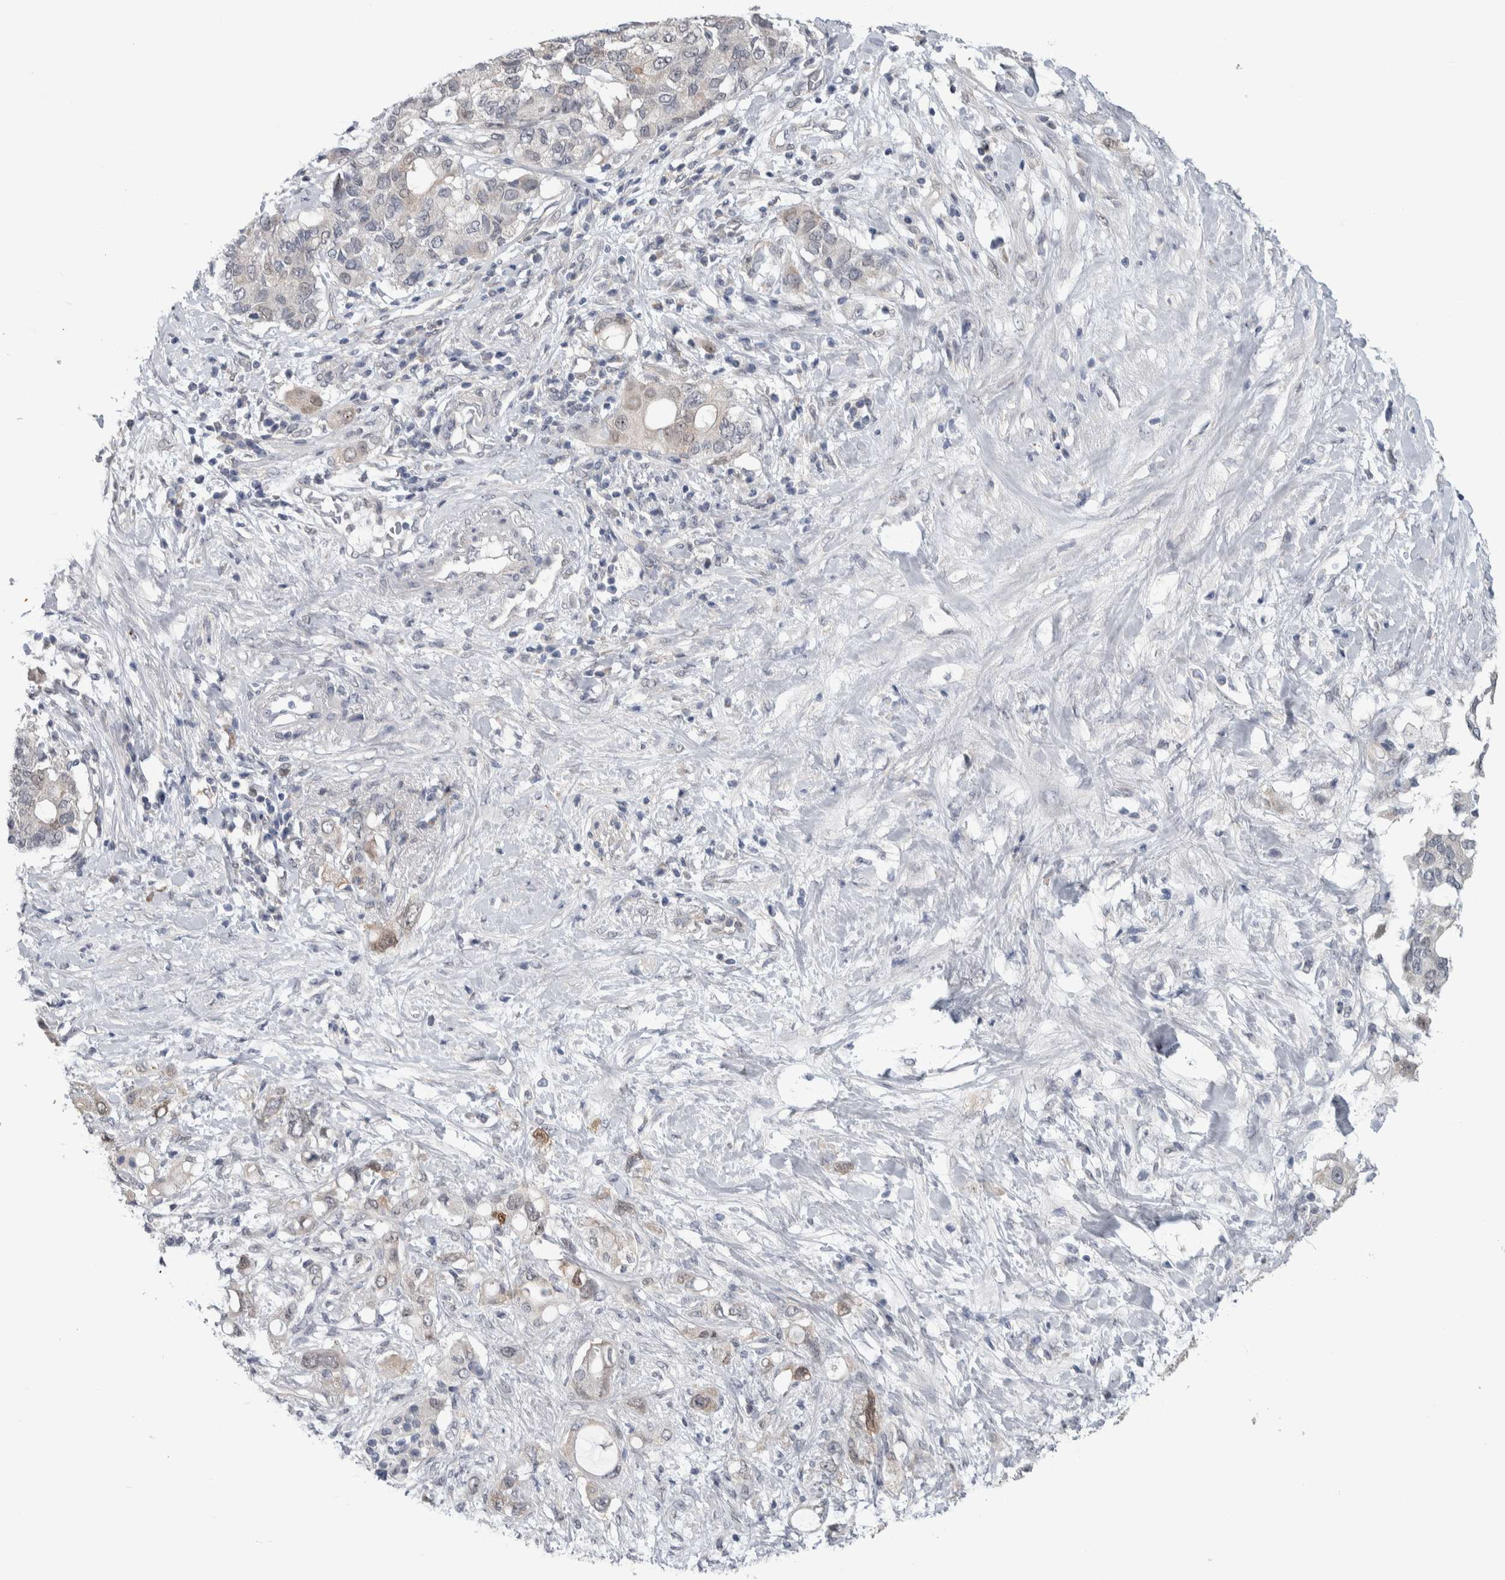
{"staining": {"intensity": "weak", "quantity": "<25%", "location": "cytoplasmic/membranous"}, "tissue": "pancreatic cancer", "cell_type": "Tumor cells", "image_type": "cancer", "snomed": [{"axis": "morphology", "description": "Adenocarcinoma, NOS"}, {"axis": "topography", "description": "Pancreas"}], "caption": "Tumor cells show no significant protein staining in pancreatic cancer (adenocarcinoma).", "gene": "TAX1BP1", "patient": {"sex": "female", "age": 56}}